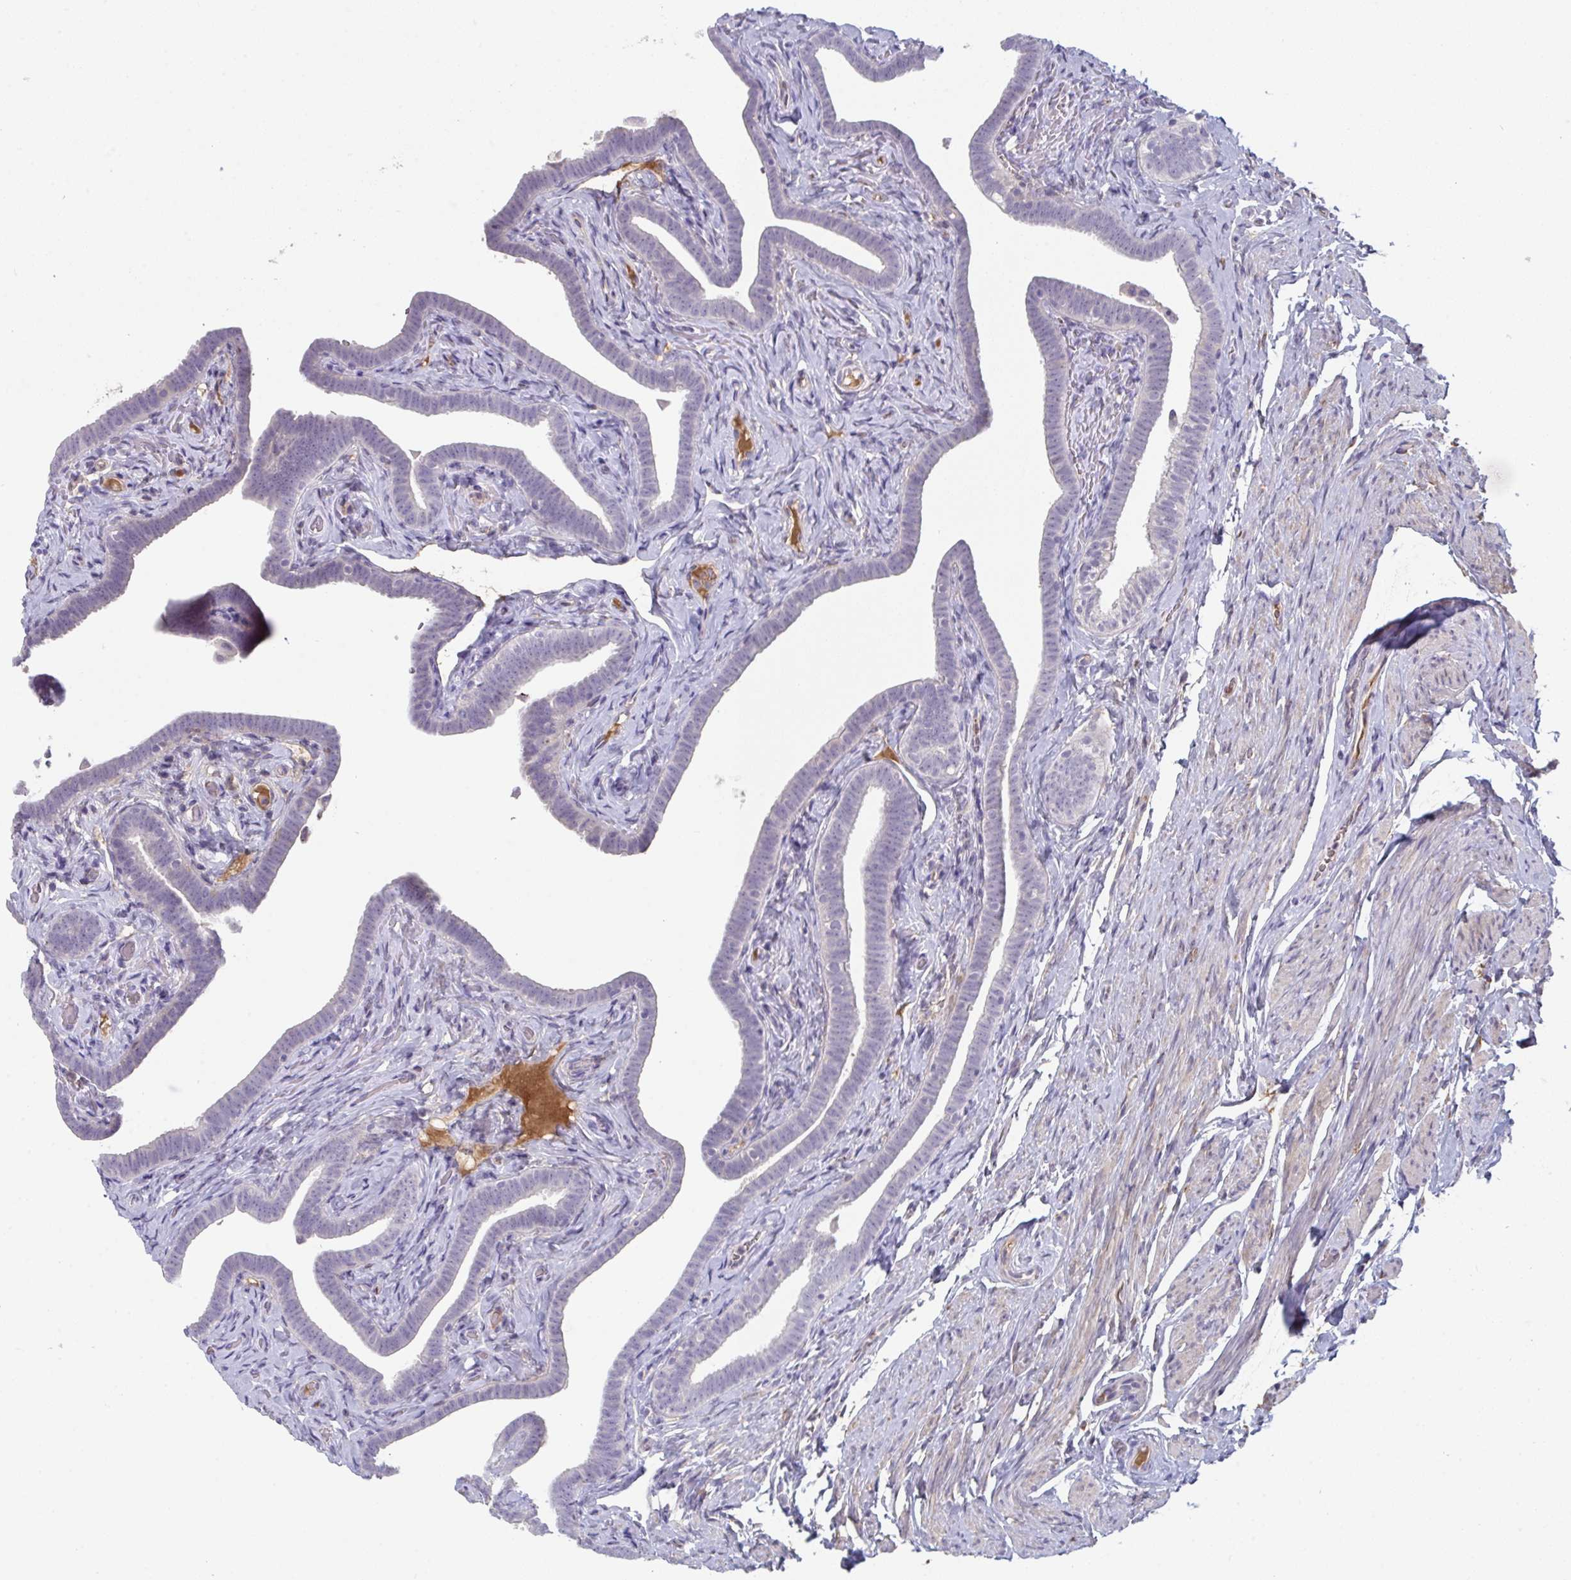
{"staining": {"intensity": "negative", "quantity": "none", "location": "none"}, "tissue": "fallopian tube", "cell_type": "Glandular cells", "image_type": "normal", "snomed": [{"axis": "morphology", "description": "Normal tissue, NOS"}, {"axis": "topography", "description": "Fallopian tube"}], "caption": "Human fallopian tube stained for a protein using immunohistochemistry displays no staining in glandular cells.", "gene": "HGFAC", "patient": {"sex": "female", "age": 69}}